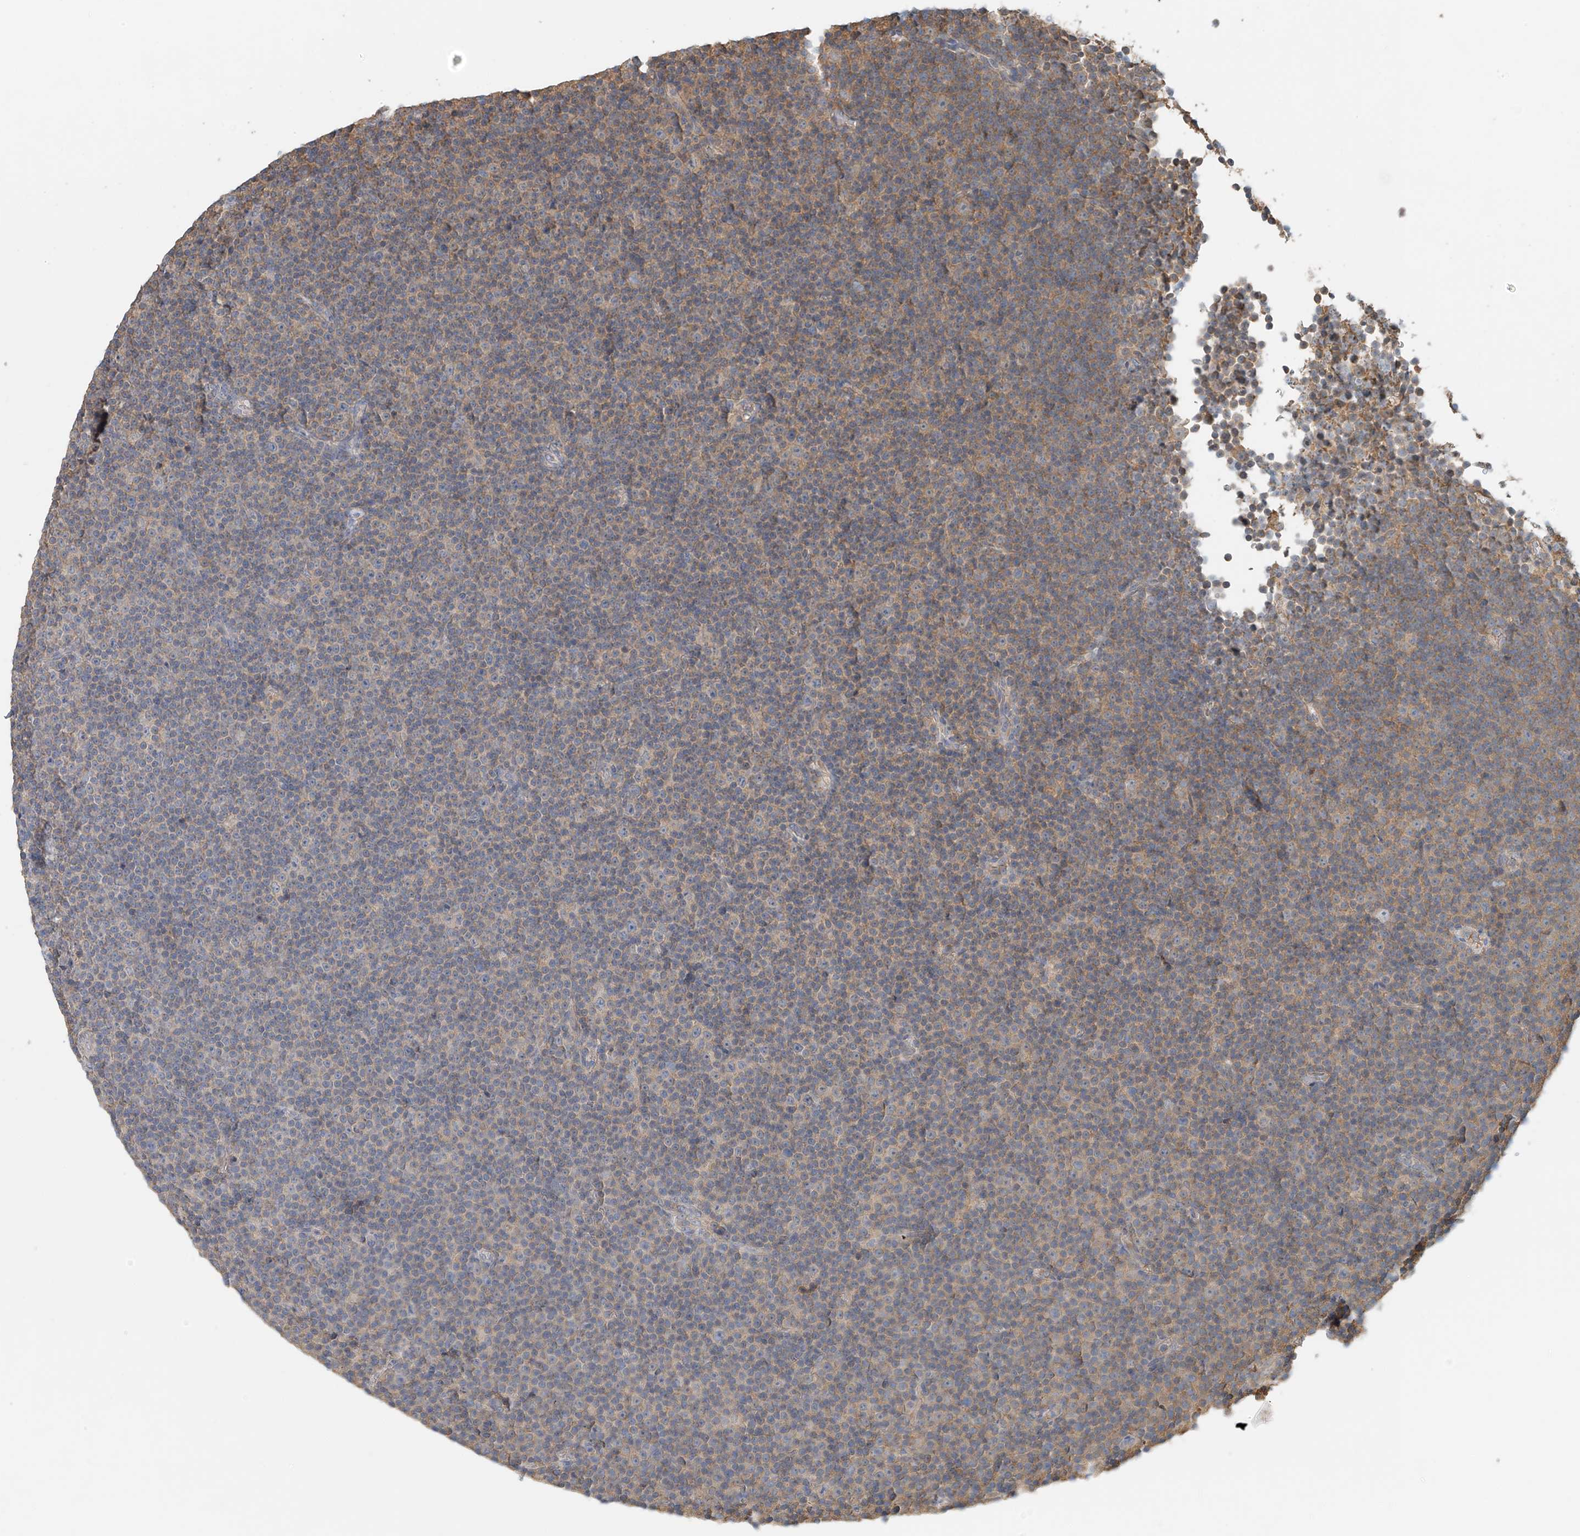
{"staining": {"intensity": "negative", "quantity": "none", "location": "none"}, "tissue": "lymphoma", "cell_type": "Tumor cells", "image_type": "cancer", "snomed": [{"axis": "morphology", "description": "Malignant lymphoma, non-Hodgkin's type, Low grade"}, {"axis": "topography", "description": "Lymph node"}], "caption": "Immunohistochemistry (IHC) image of neoplastic tissue: lymphoma stained with DAB reveals no significant protein expression in tumor cells. Brightfield microscopy of immunohistochemistry stained with DAB (brown) and hematoxylin (blue), captured at high magnification.", "gene": "GNB1L", "patient": {"sex": "female", "age": 67}}